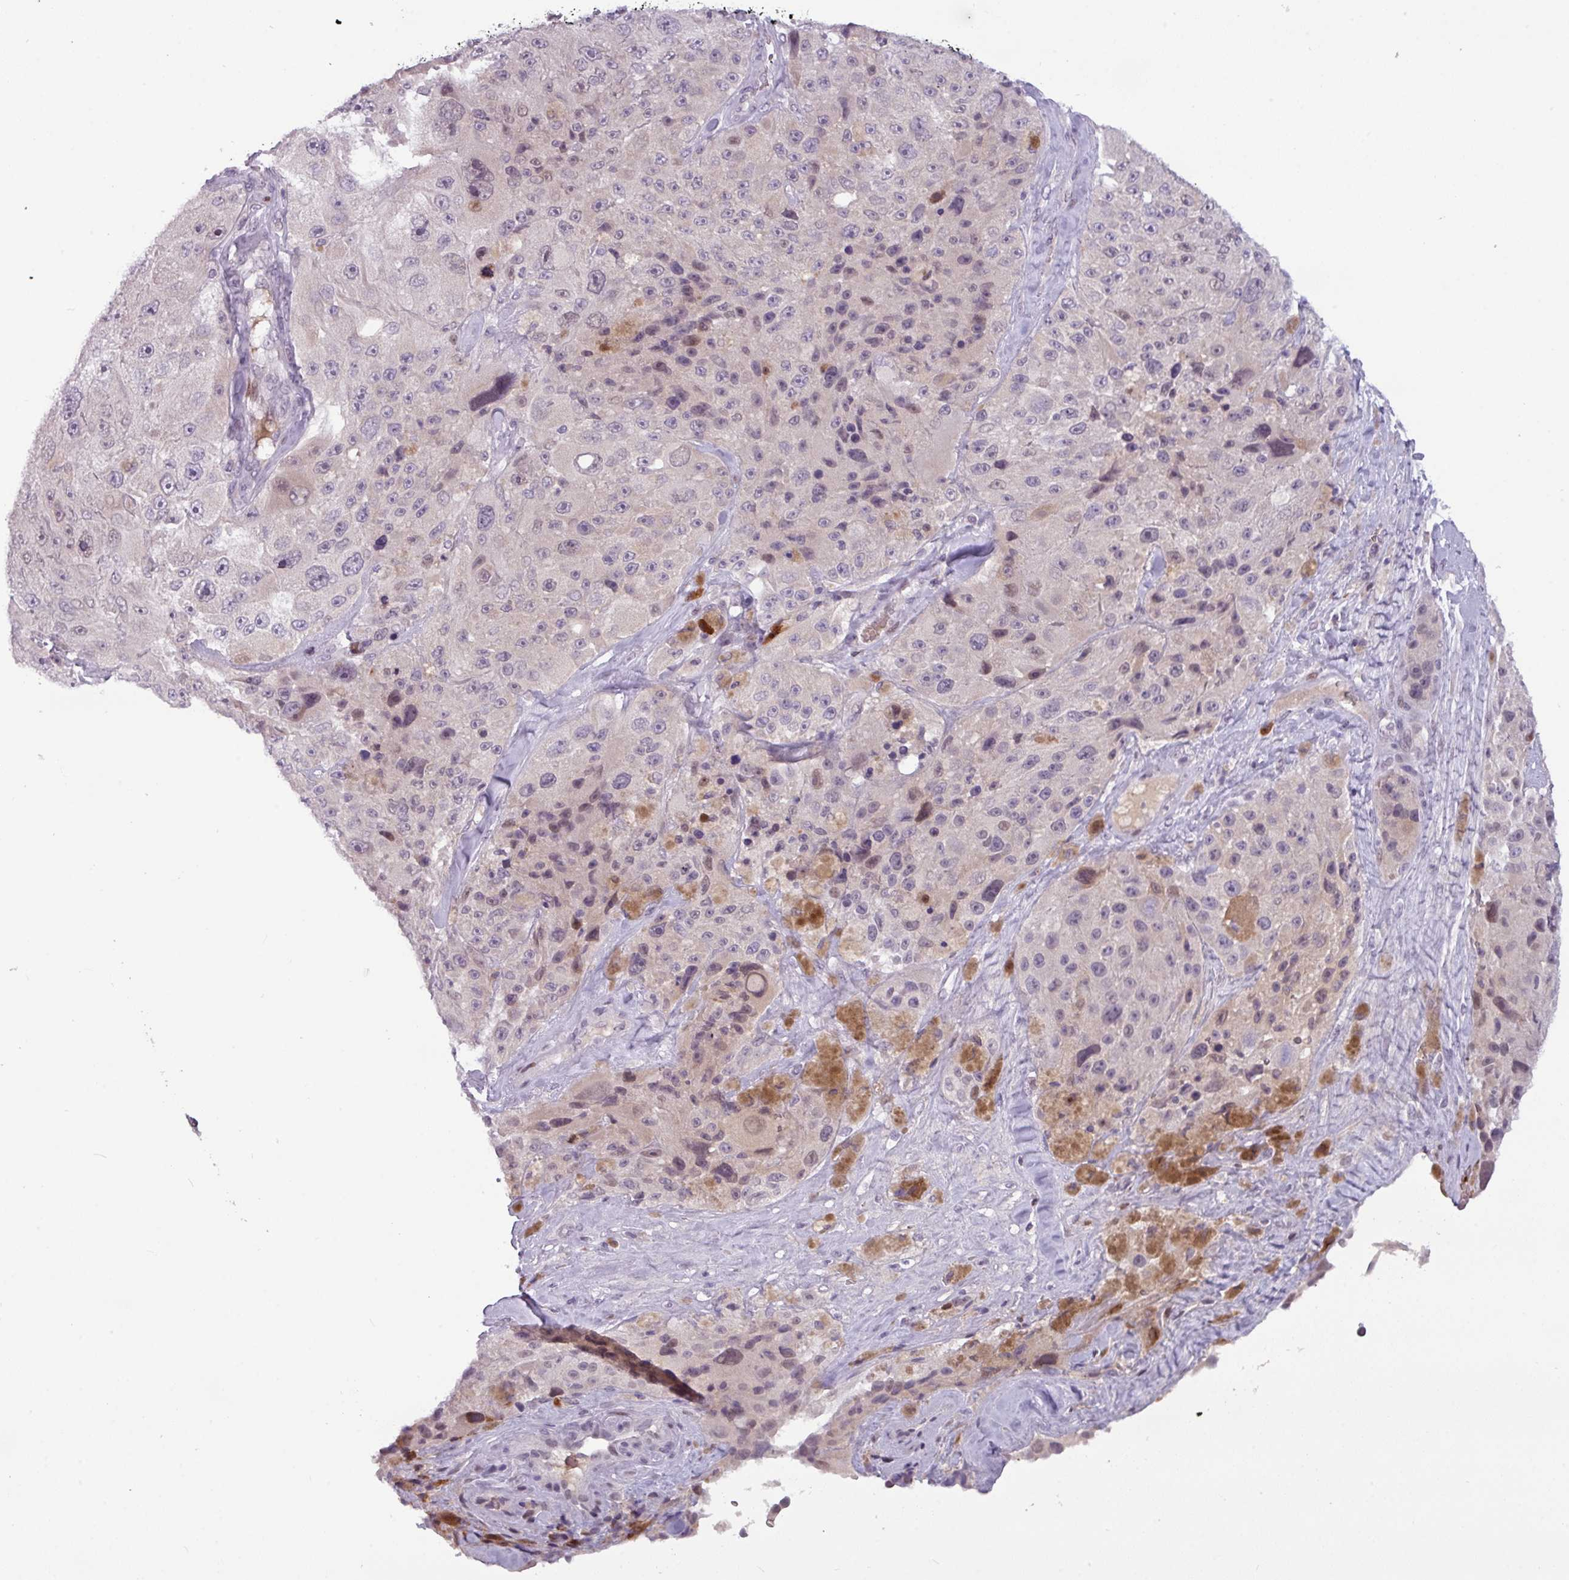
{"staining": {"intensity": "negative", "quantity": "none", "location": "none"}, "tissue": "melanoma", "cell_type": "Tumor cells", "image_type": "cancer", "snomed": [{"axis": "morphology", "description": "Malignant melanoma, Metastatic site"}, {"axis": "topography", "description": "Lymph node"}], "caption": "This photomicrograph is of malignant melanoma (metastatic site) stained with IHC to label a protein in brown with the nuclei are counter-stained blue. There is no staining in tumor cells.", "gene": "SLC66A2", "patient": {"sex": "male", "age": 62}}